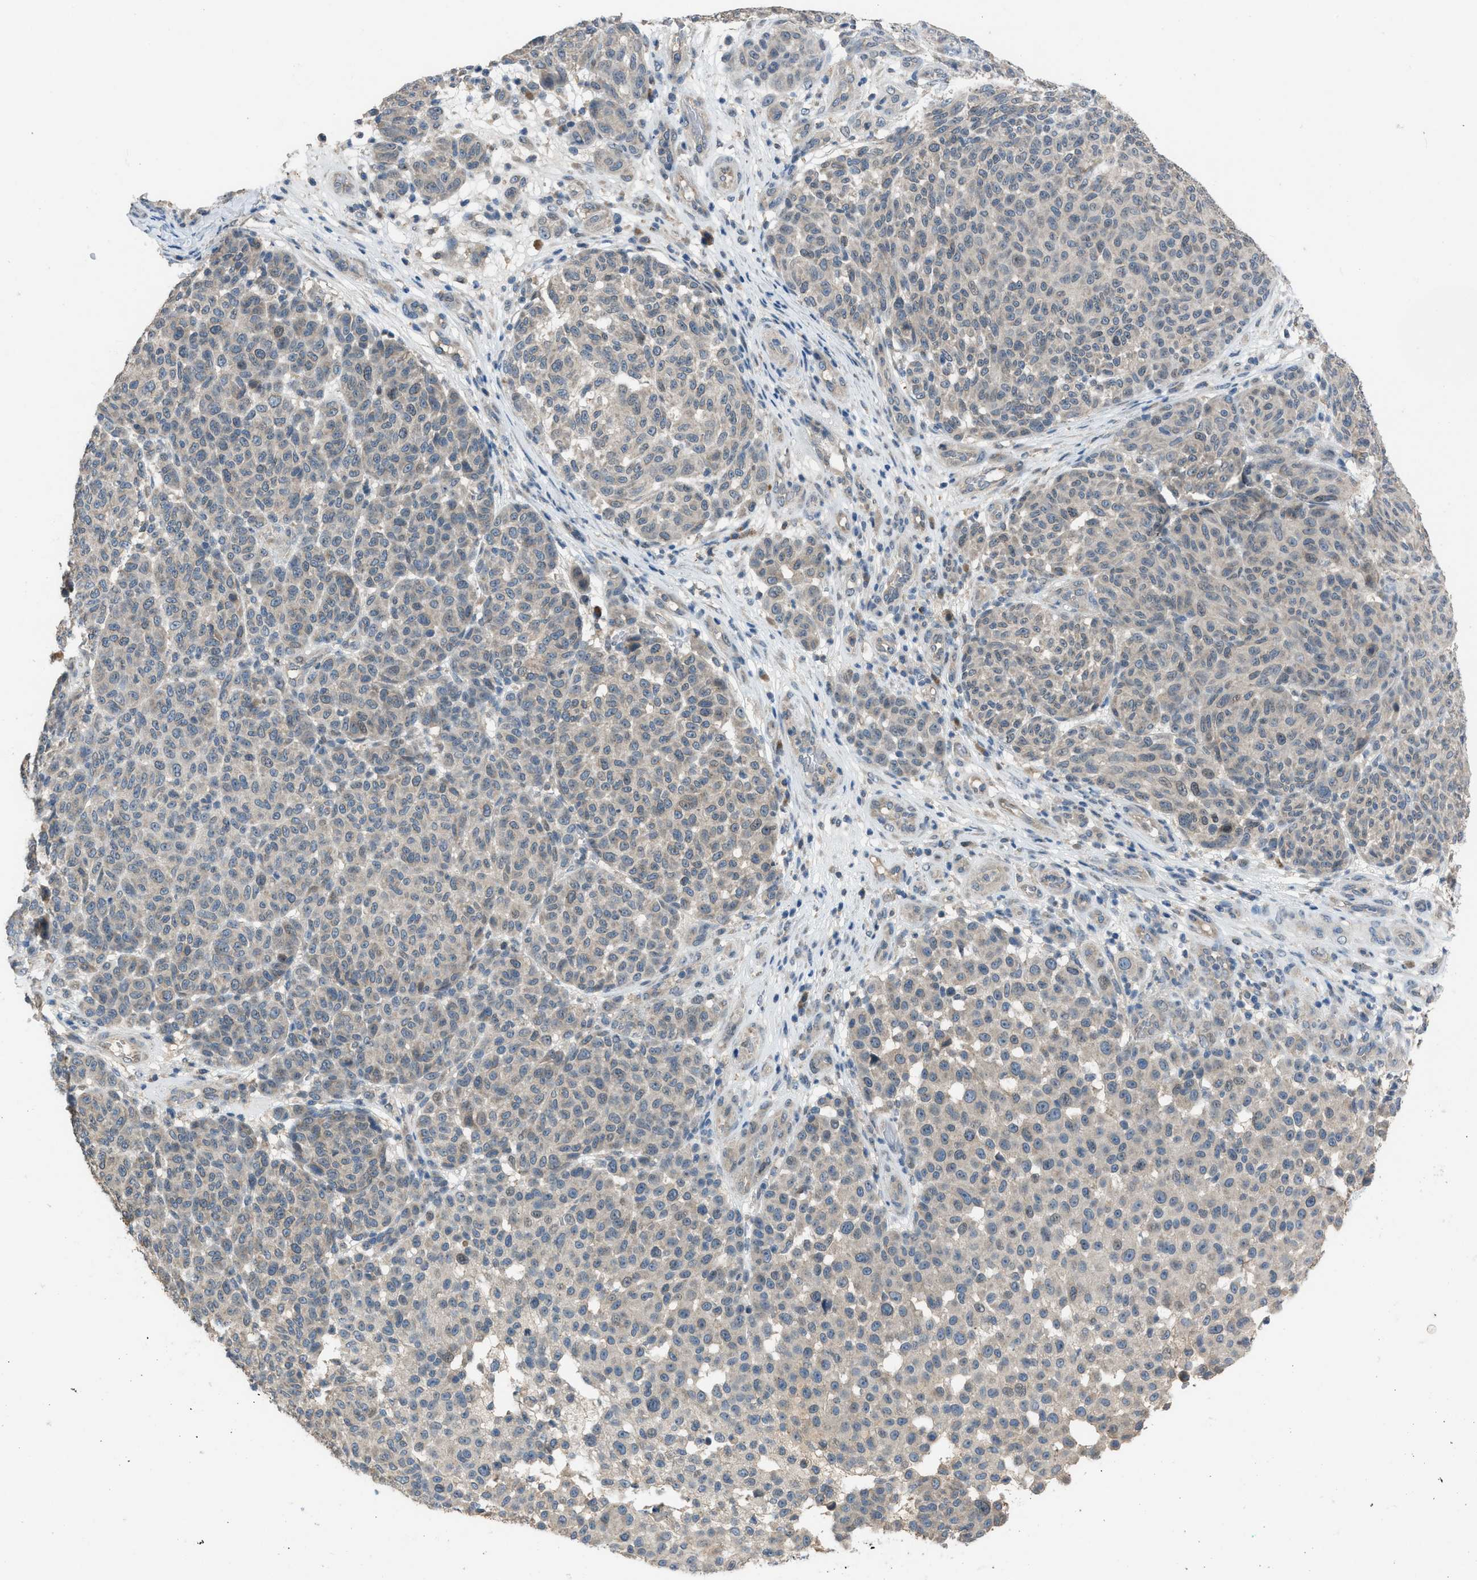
{"staining": {"intensity": "weak", "quantity": "25%-75%", "location": "cytoplasmic/membranous"}, "tissue": "melanoma", "cell_type": "Tumor cells", "image_type": "cancer", "snomed": [{"axis": "morphology", "description": "Malignant melanoma, NOS"}, {"axis": "topography", "description": "Skin"}], "caption": "High-power microscopy captured an immunohistochemistry photomicrograph of melanoma, revealing weak cytoplasmic/membranous expression in approximately 25%-75% of tumor cells. Immunohistochemistry stains the protein in brown and the nuclei are stained blue.", "gene": "MIS18A", "patient": {"sex": "male", "age": 59}}